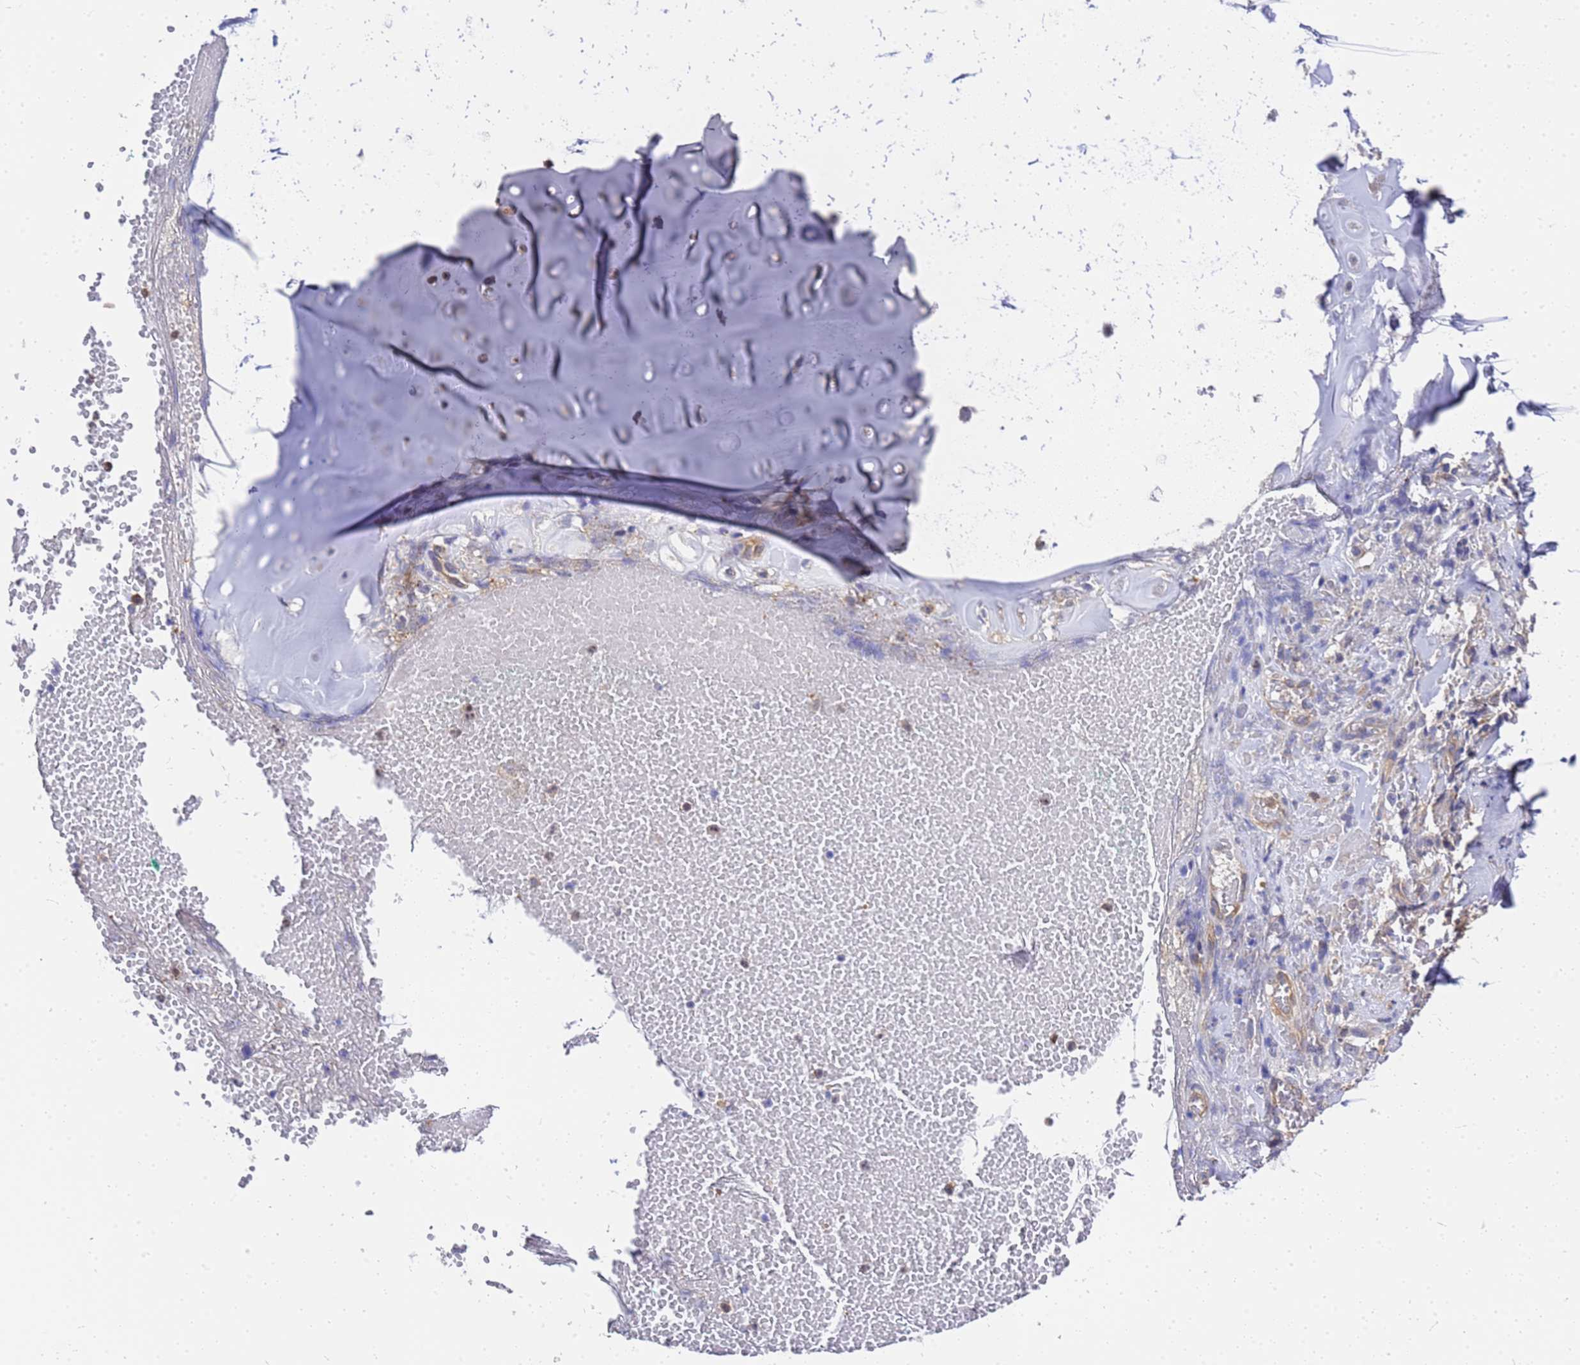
{"staining": {"intensity": "negative", "quantity": "none", "location": "none"}, "tissue": "adipose tissue", "cell_type": "Adipocytes", "image_type": "normal", "snomed": [{"axis": "morphology", "description": "Normal tissue, NOS"}, {"axis": "morphology", "description": "Basal cell carcinoma"}, {"axis": "topography", "description": "Cartilage tissue"}, {"axis": "topography", "description": "Nasopharynx"}, {"axis": "topography", "description": "Oral tissue"}], "caption": "Adipocytes show no significant protein positivity in unremarkable adipose tissue. Nuclei are stained in blue.", "gene": "SLC35E2B", "patient": {"sex": "female", "age": 77}}